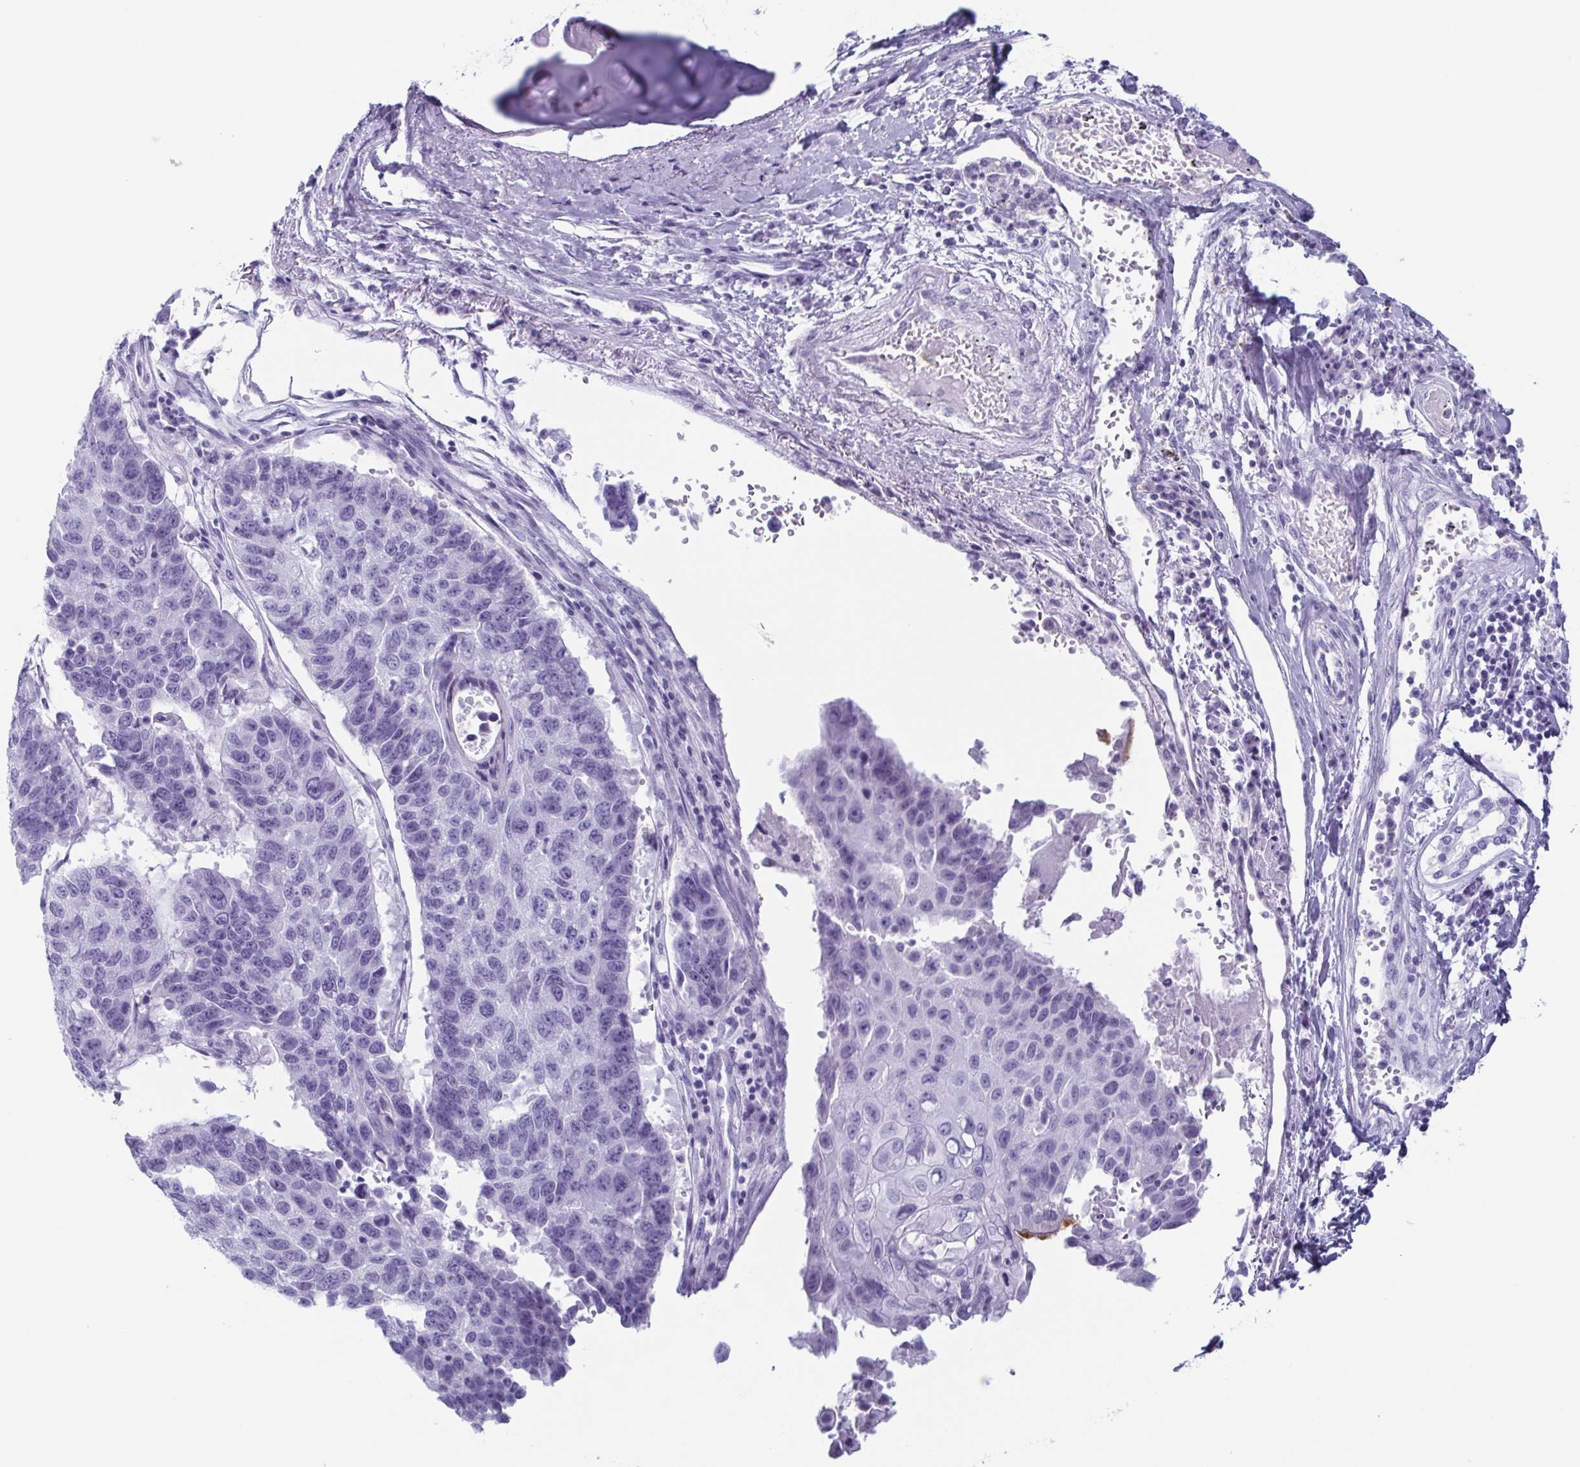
{"staining": {"intensity": "negative", "quantity": "none", "location": "none"}, "tissue": "lung cancer", "cell_type": "Tumor cells", "image_type": "cancer", "snomed": [{"axis": "morphology", "description": "Squamous cell carcinoma, NOS"}, {"axis": "topography", "description": "Lung"}], "caption": "Tumor cells show no significant protein expression in squamous cell carcinoma (lung).", "gene": "ENKUR", "patient": {"sex": "male", "age": 73}}